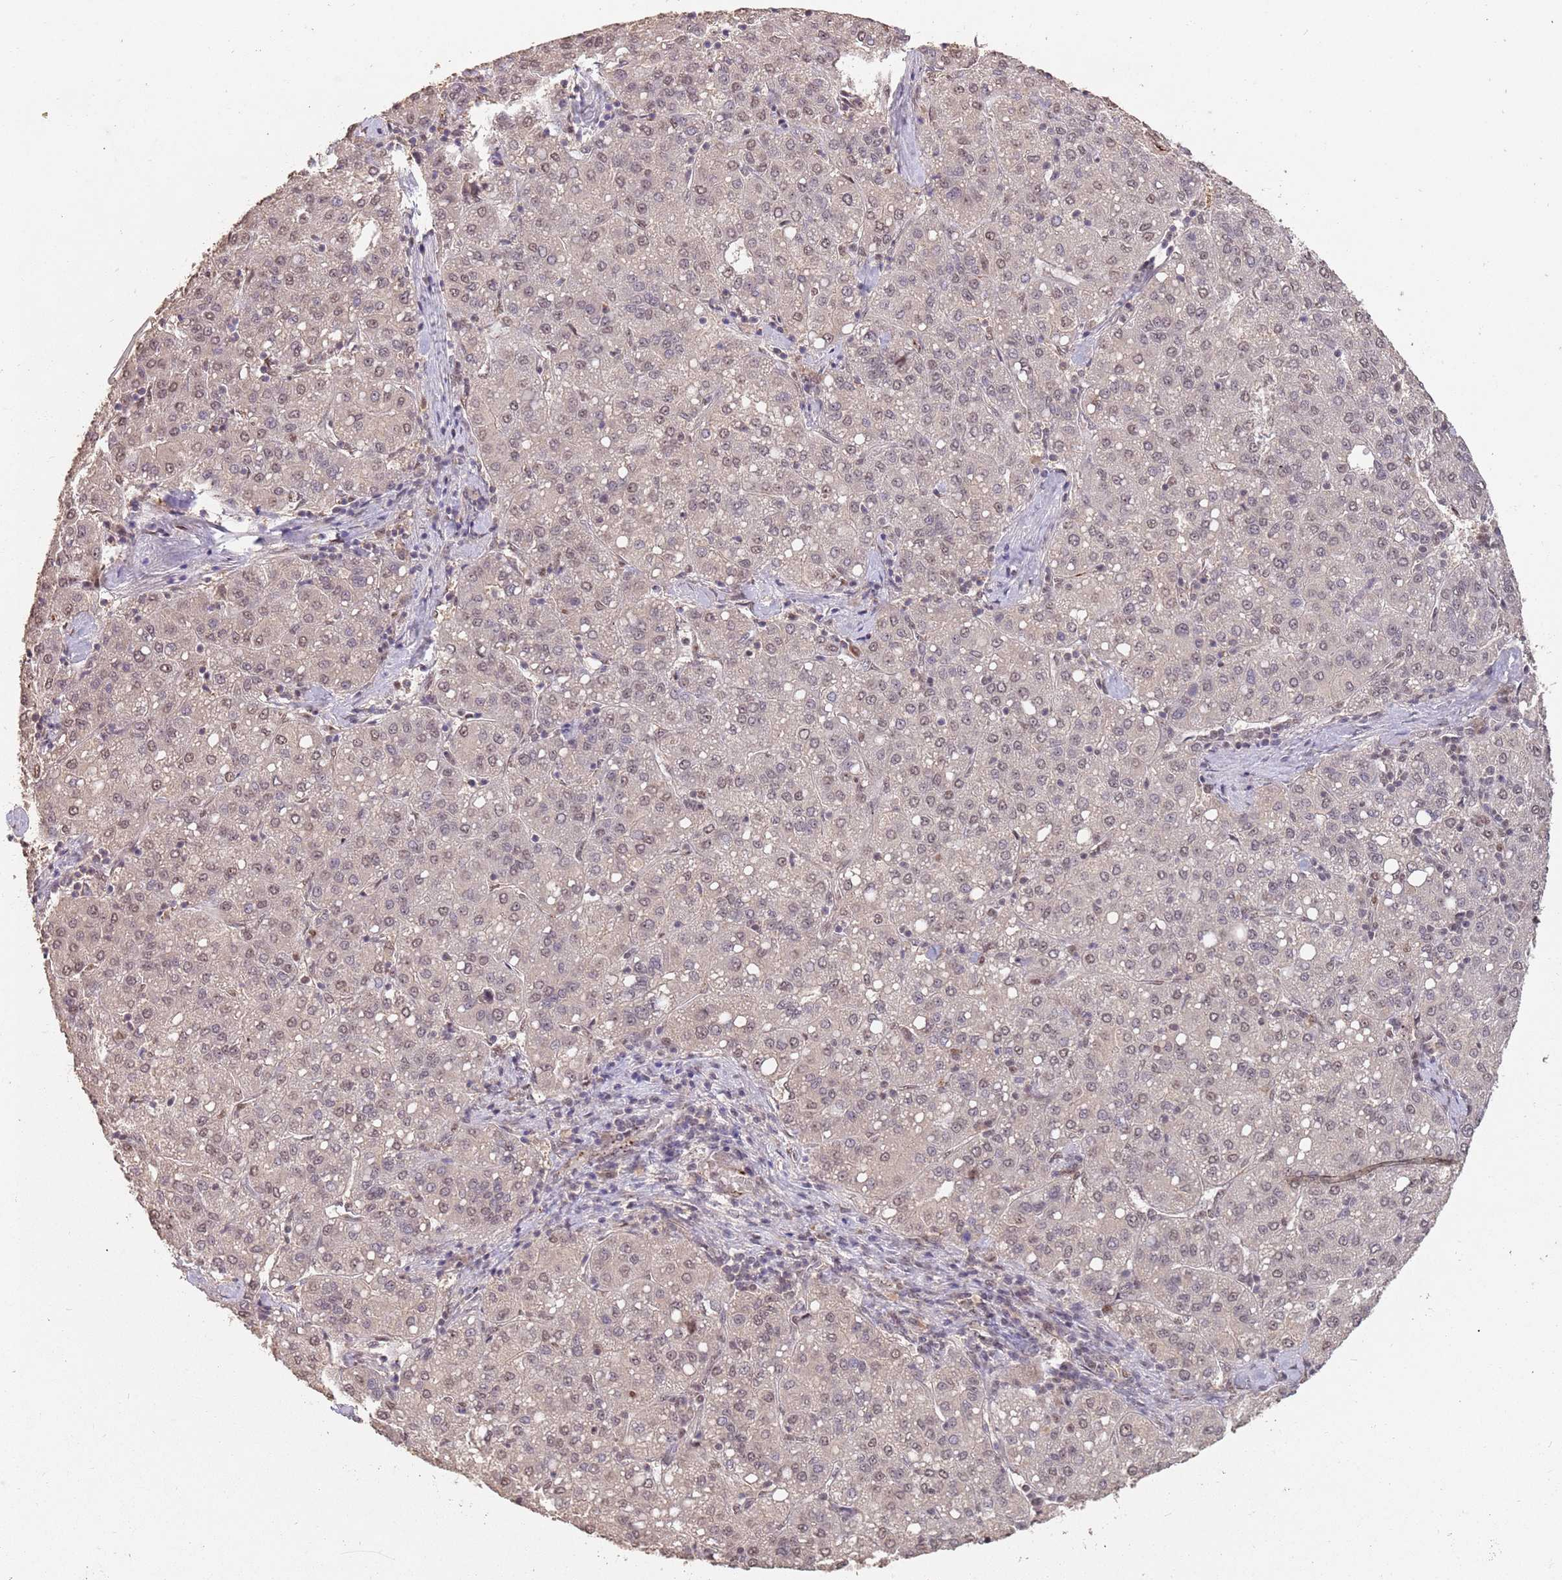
{"staining": {"intensity": "weak", "quantity": "25%-75%", "location": "nuclear"}, "tissue": "liver cancer", "cell_type": "Tumor cells", "image_type": "cancer", "snomed": [{"axis": "morphology", "description": "Carcinoma, Hepatocellular, NOS"}, {"axis": "topography", "description": "Liver"}], "caption": "Immunohistochemical staining of human liver hepatocellular carcinoma exhibits weak nuclear protein positivity in about 25%-75% of tumor cells.", "gene": "RFXANK", "patient": {"sex": "male", "age": 65}}